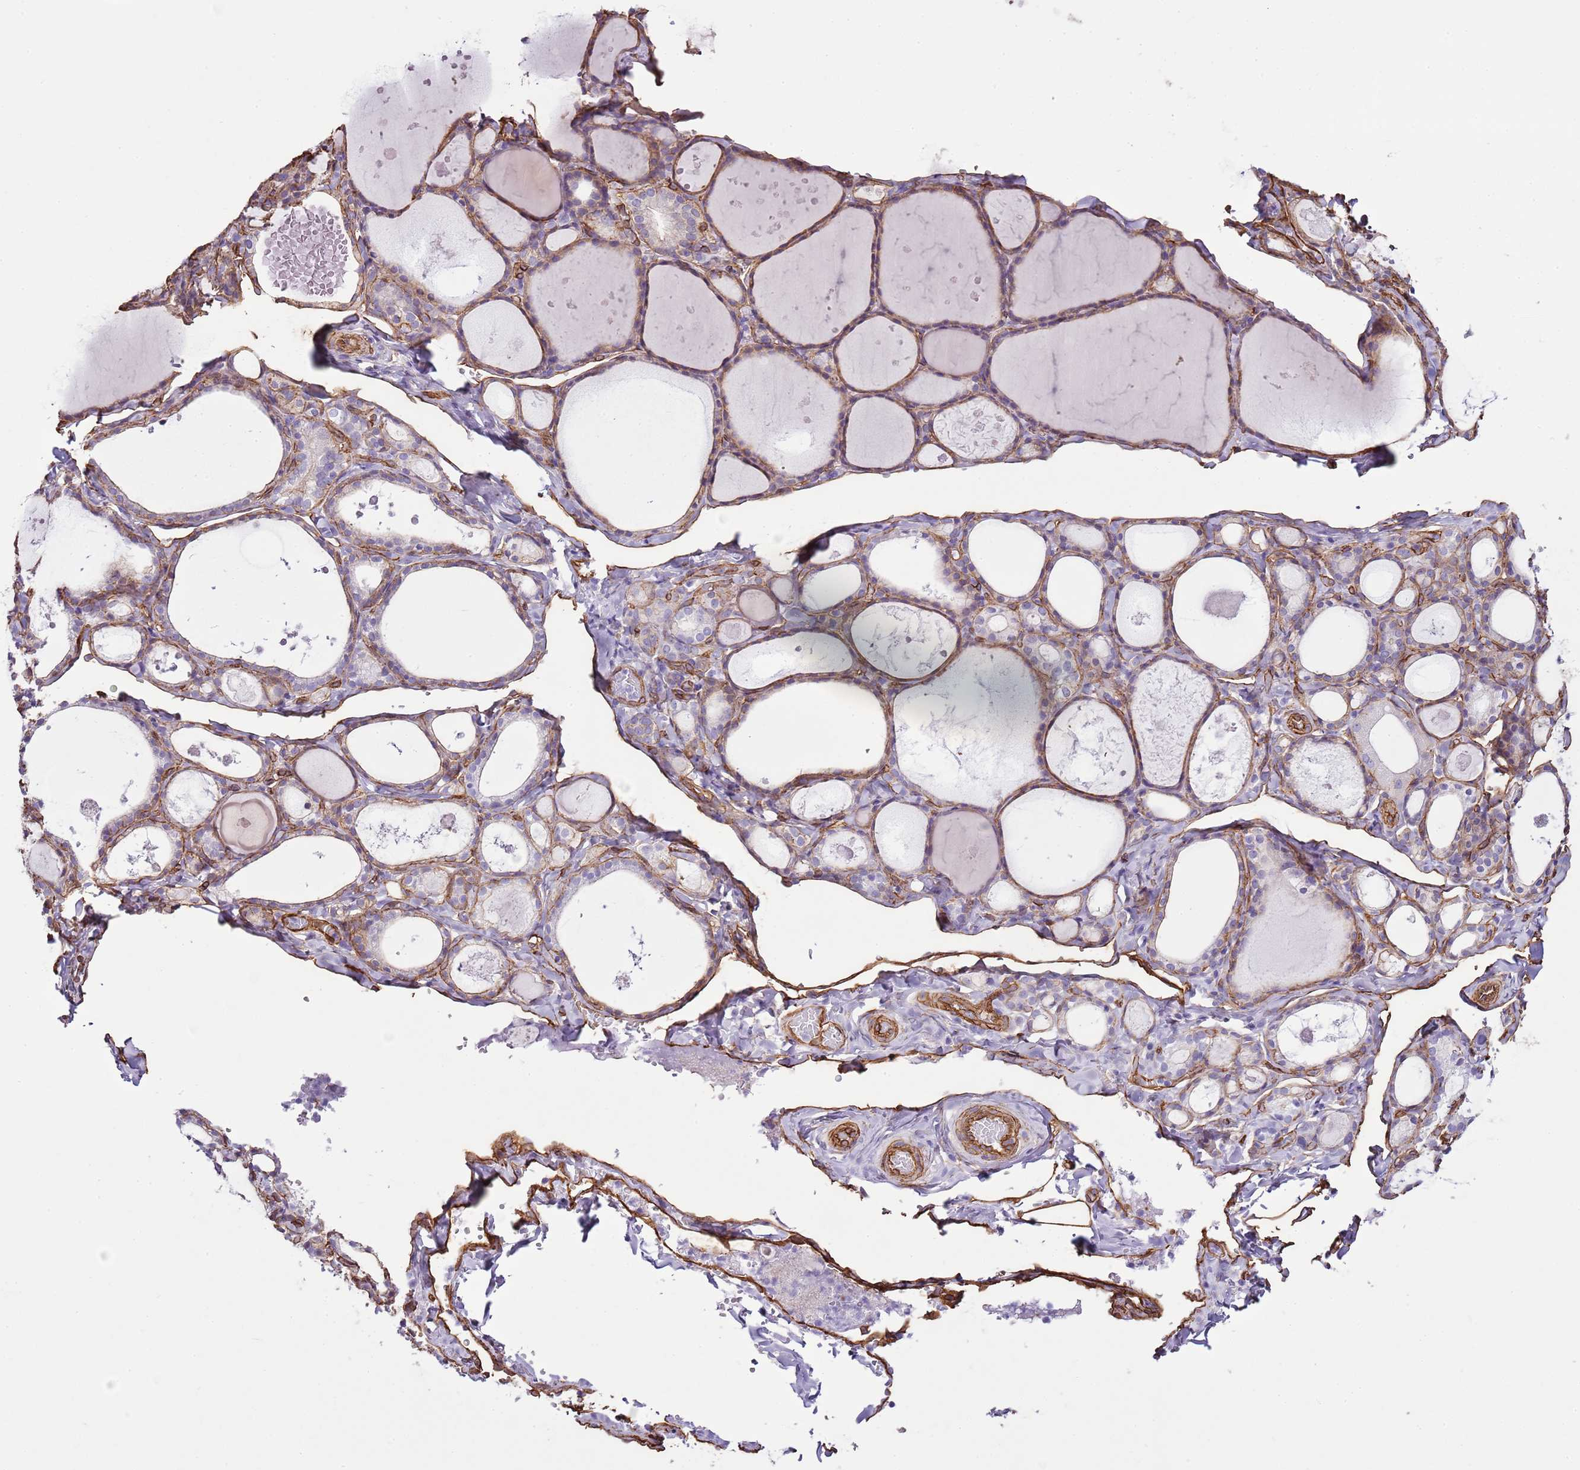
{"staining": {"intensity": "moderate", "quantity": ">75%", "location": "cytoplasmic/membranous"}, "tissue": "thyroid gland", "cell_type": "Glandular cells", "image_type": "normal", "snomed": [{"axis": "morphology", "description": "Normal tissue, NOS"}, {"axis": "topography", "description": "Thyroid gland"}], "caption": "Protein staining of benign thyroid gland shows moderate cytoplasmic/membranous positivity in about >75% of glandular cells.", "gene": "CTDSPL", "patient": {"sex": "male", "age": 56}}